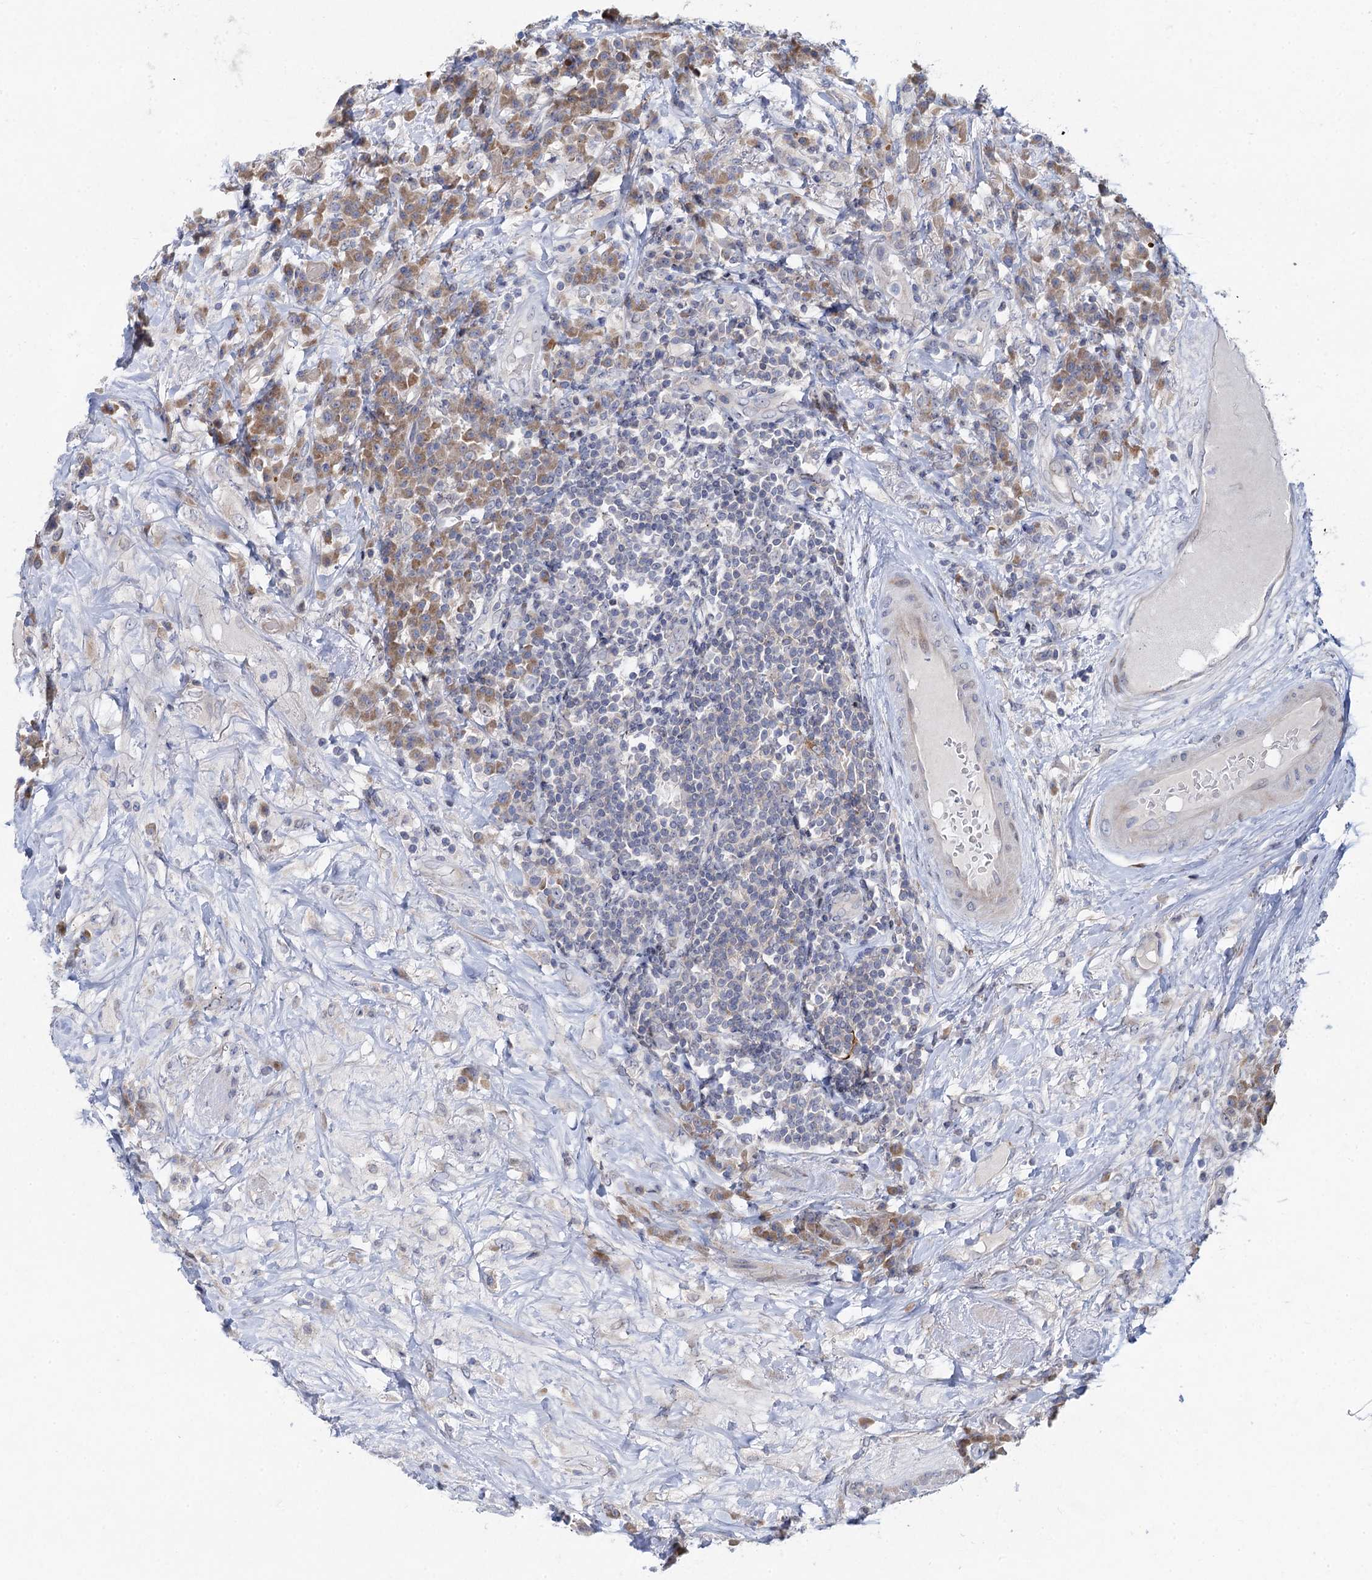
{"staining": {"intensity": "moderate", "quantity": ">75%", "location": "cytoplasmic/membranous"}, "tissue": "urothelial cancer", "cell_type": "Tumor cells", "image_type": "cancer", "snomed": [{"axis": "morphology", "description": "Urothelial carcinoma, High grade"}, {"axis": "topography", "description": "Urinary bladder"}], "caption": "Immunohistochemical staining of high-grade urothelial carcinoma demonstrates moderate cytoplasmic/membranous protein positivity in approximately >75% of tumor cells.", "gene": "QPCTL", "patient": {"sex": "female", "age": 63}}